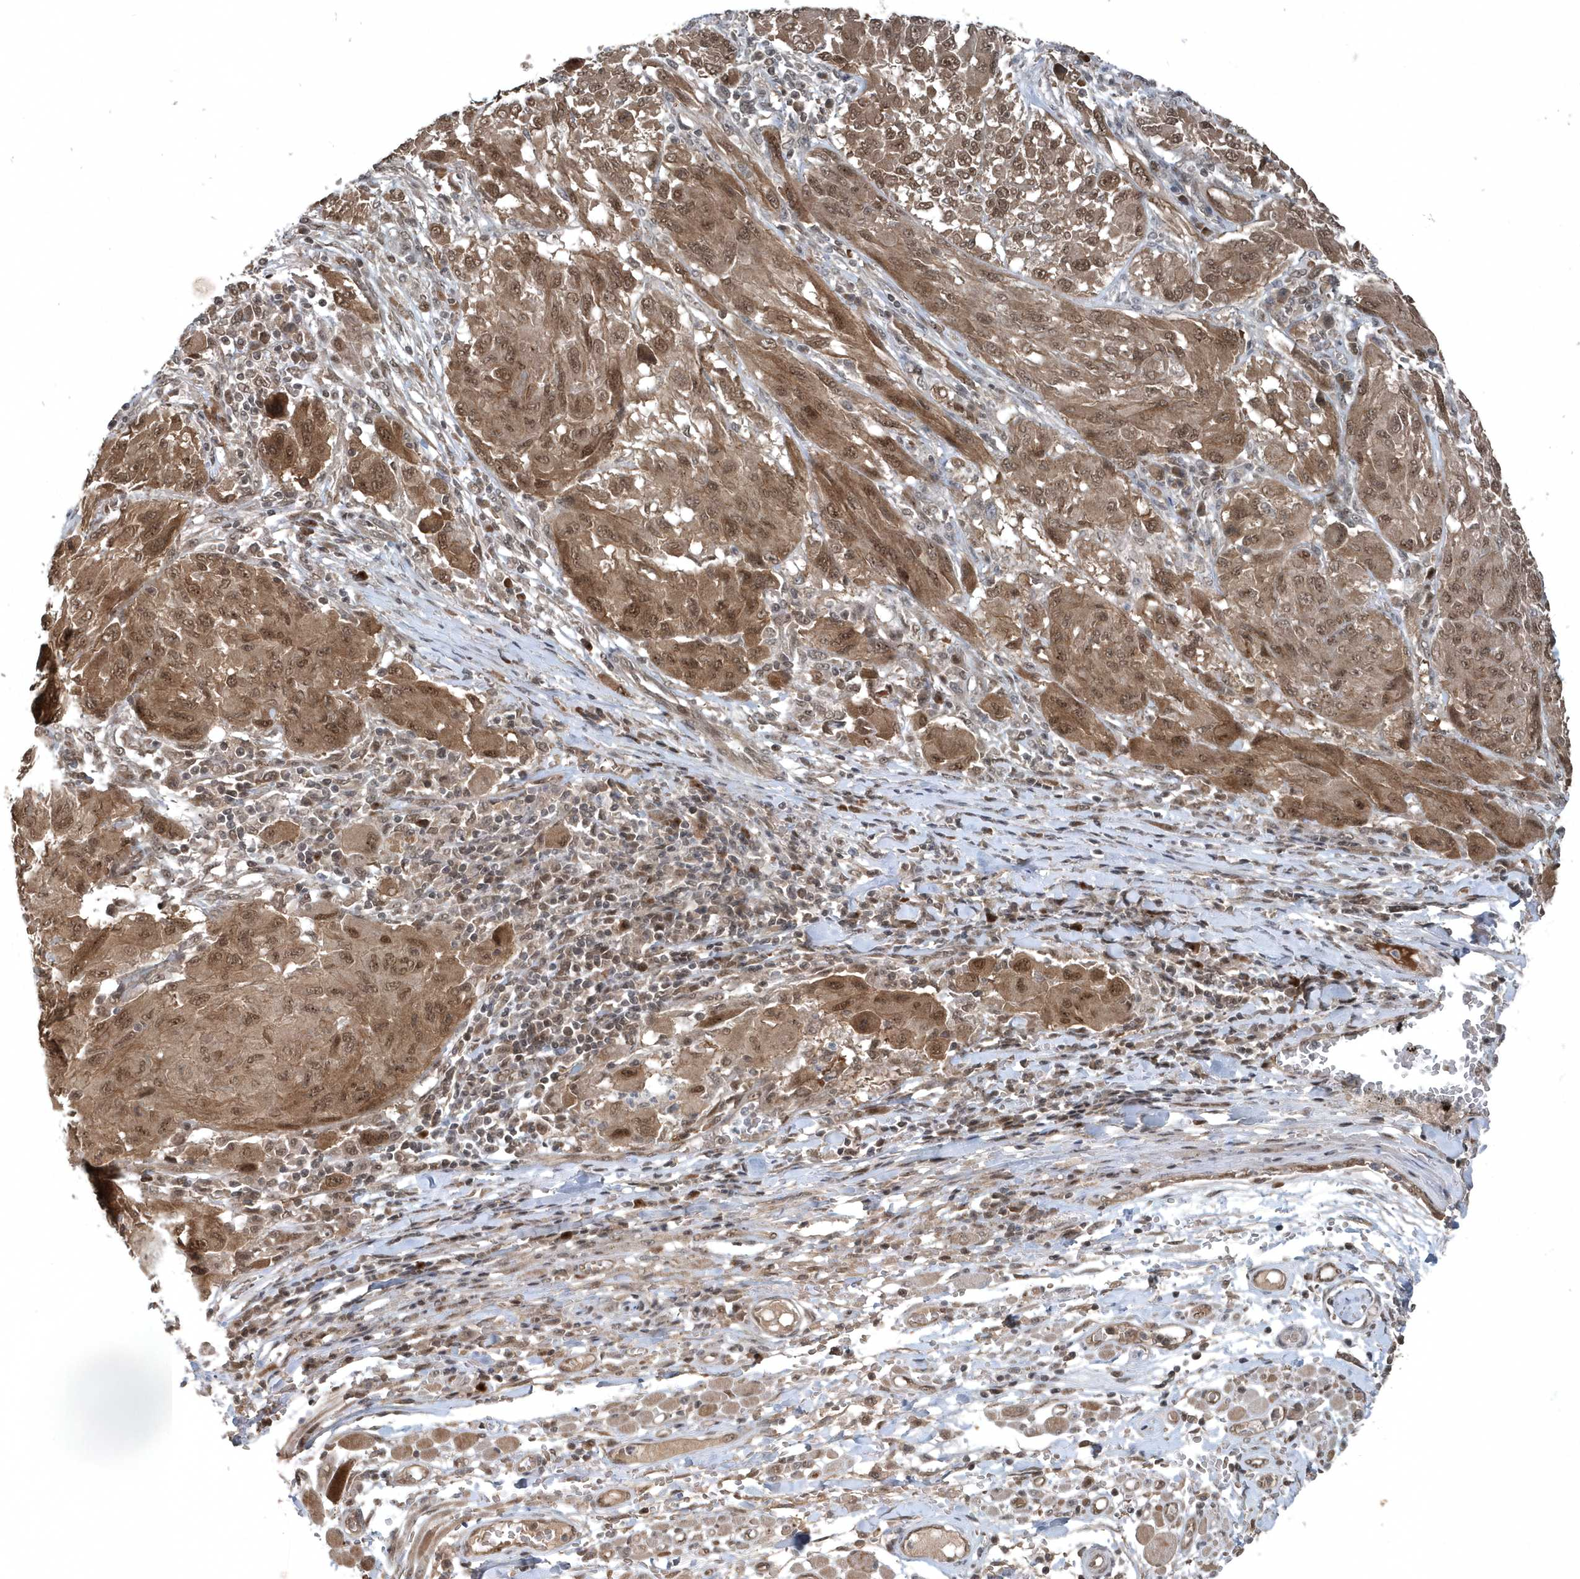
{"staining": {"intensity": "moderate", "quantity": ">75%", "location": "cytoplasmic/membranous,nuclear"}, "tissue": "melanoma", "cell_type": "Tumor cells", "image_type": "cancer", "snomed": [{"axis": "morphology", "description": "Malignant melanoma, NOS"}, {"axis": "topography", "description": "Skin"}], "caption": "Malignant melanoma stained with immunohistochemistry (IHC) shows moderate cytoplasmic/membranous and nuclear expression in approximately >75% of tumor cells.", "gene": "QTRT2", "patient": {"sex": "female", "age": 91}}